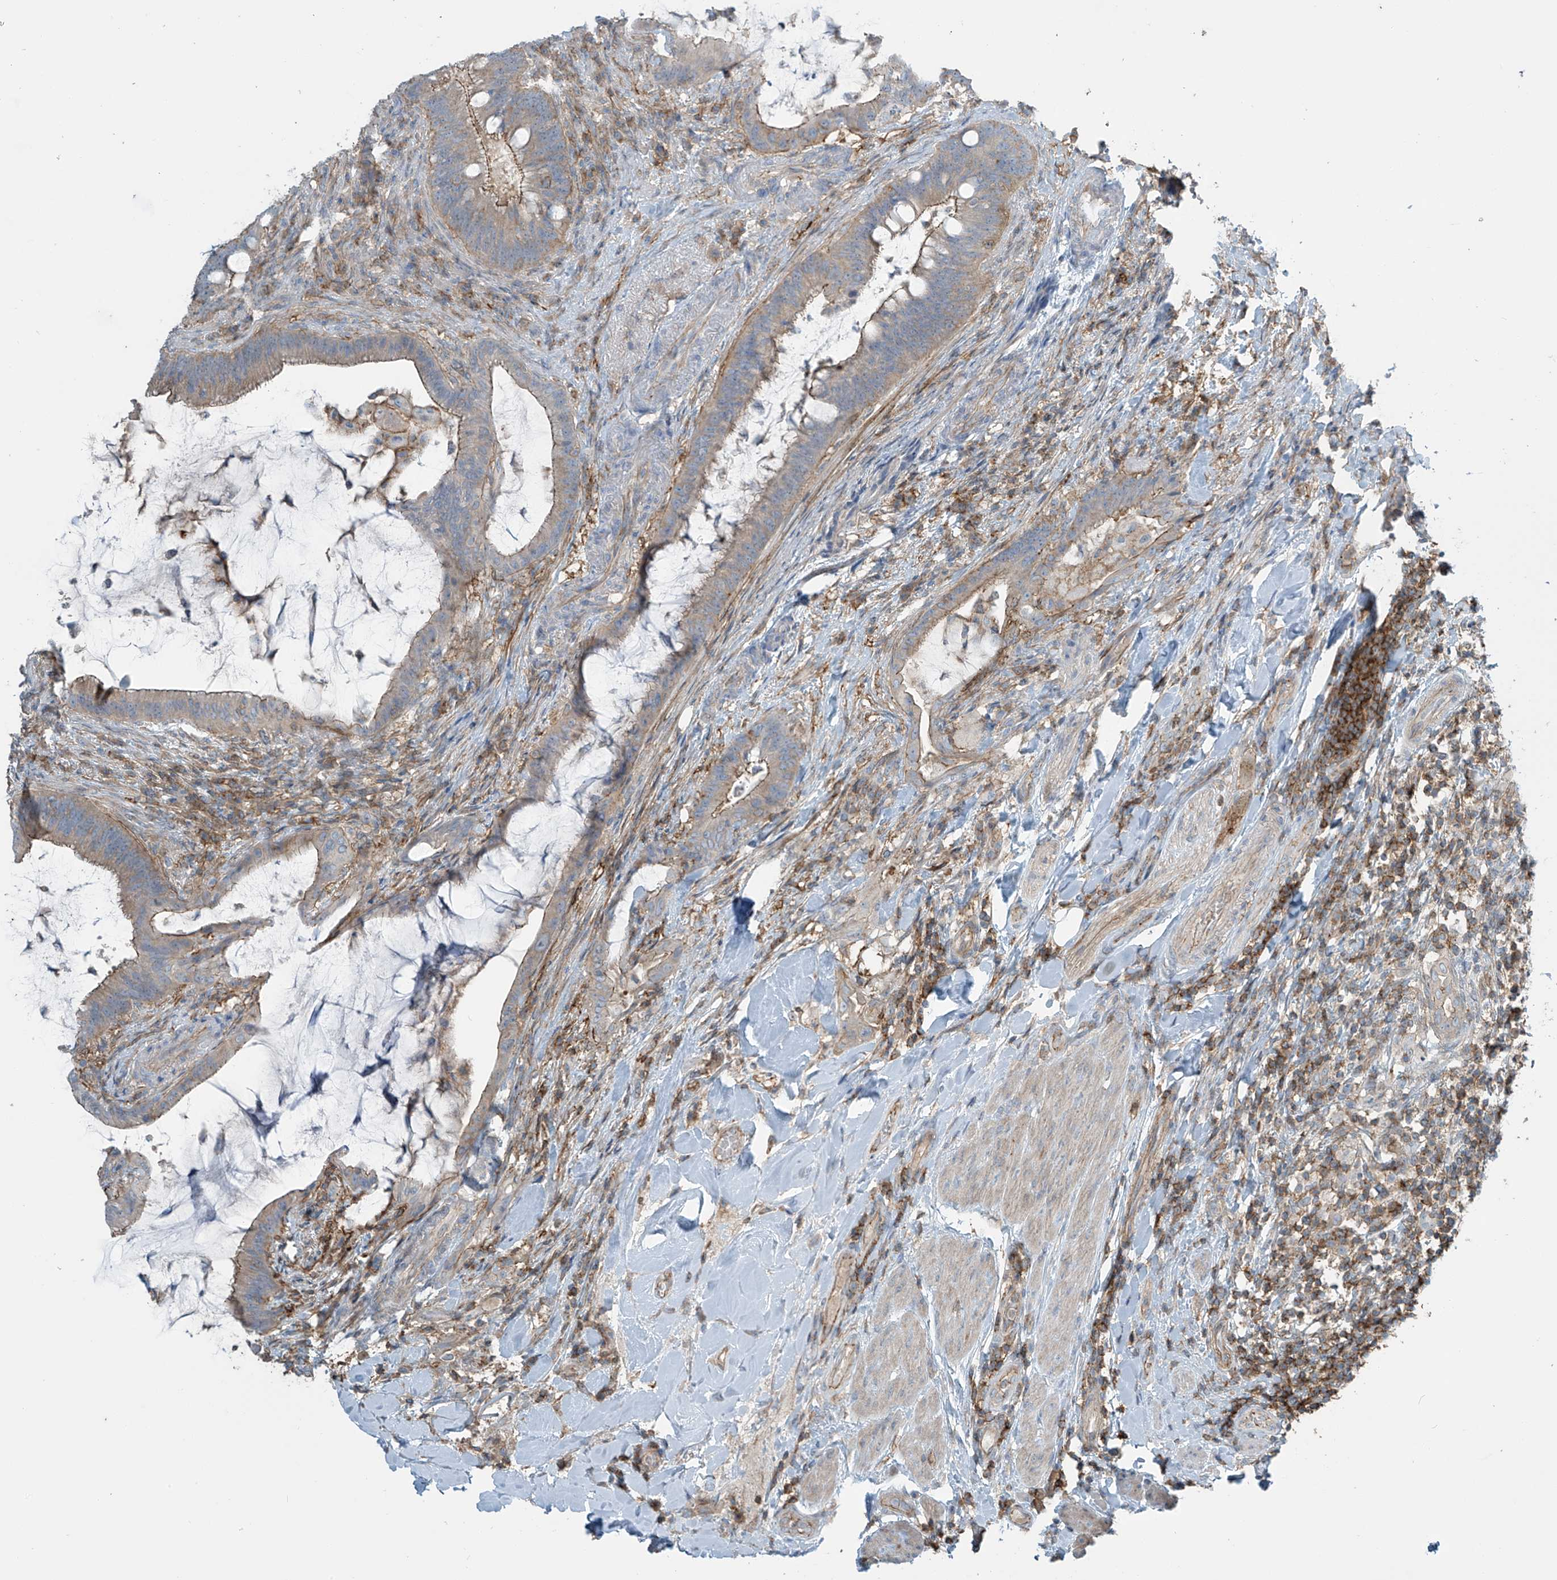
{"staining": {"intensity": "weak", "quantity": "25%-75%", "location": "cytoplasmic/membranous"}, "tissue": "colorectal cancer", "cell_type": "Tumor cells", "image_type": "cancer", "snomed": [{"axis": "morphology", "description": "Adenocarcinoma, NOS"}, {"axis": "topography", "description": "Colon"}], "caption": "About 25%-75% of tumor cells in human colorectal cancer exhibit weak cytoplasmic/membranous protein staining as visualized by brown immunohistochemical staining.", "gene": "SLC9A2", "patient": {"sex": "female", "age": 66}}